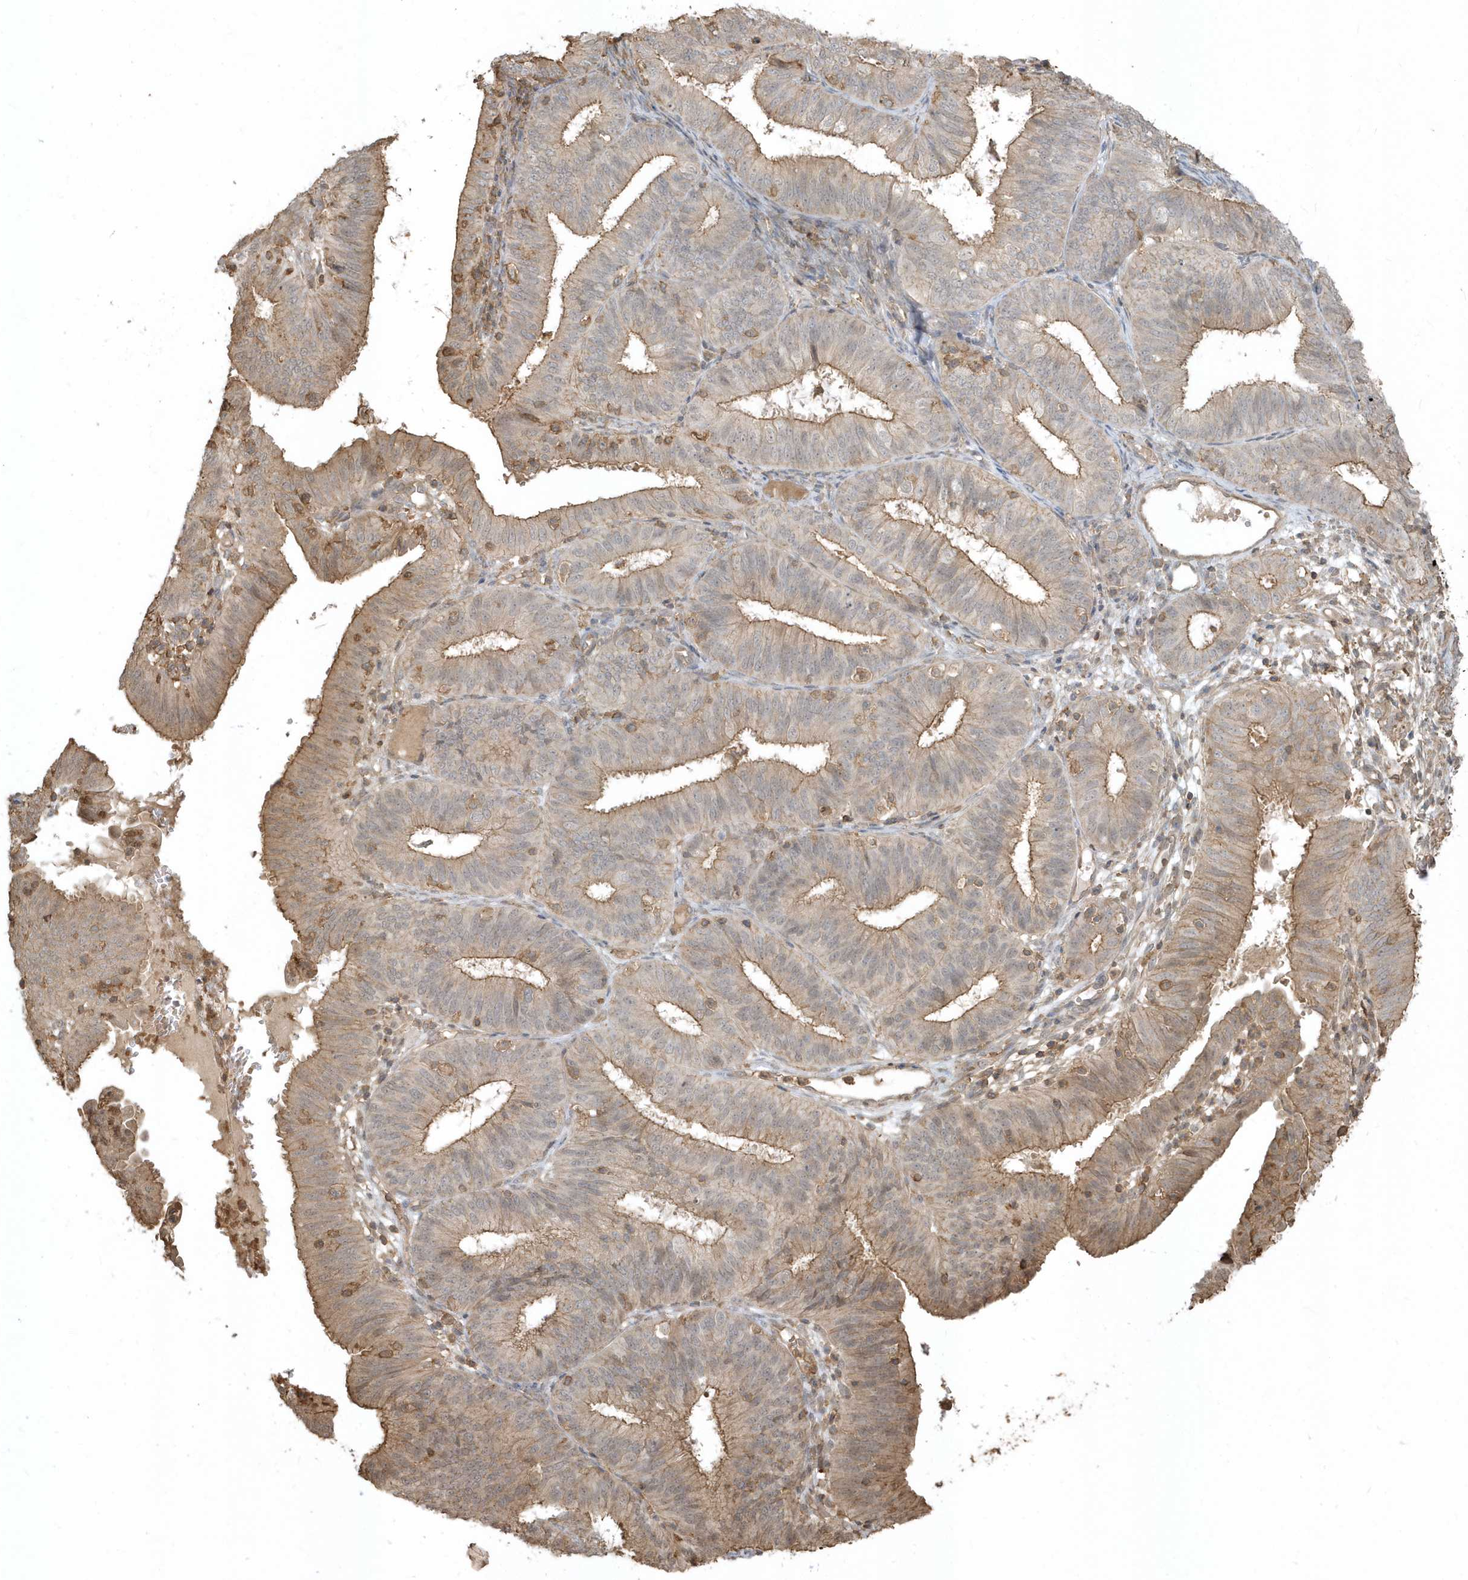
{"staining": {"intensity": "moderate", "quantity": "25%-75%", "location": "cytoplasmic/membranous"}, "tissue": "endometrial cancer", "cell_type": "Tumor cells", "image_type": "cancer", "snomed": [{"axis": "morphology", "description": "Adenocarcinoma, NOS"}, {"axis": "topography", "description": "Endometrium"}], "caption": "The histopathology image displays immunohistochemical staining of endometrial cancer (adenocarcinoma). There is moderate cytoplasmic/membranous positivity is identified in about 25%-75% of tumor cells.", "gene": "ZBTB8A", "patient": {"sex": "female", "age": 51}}